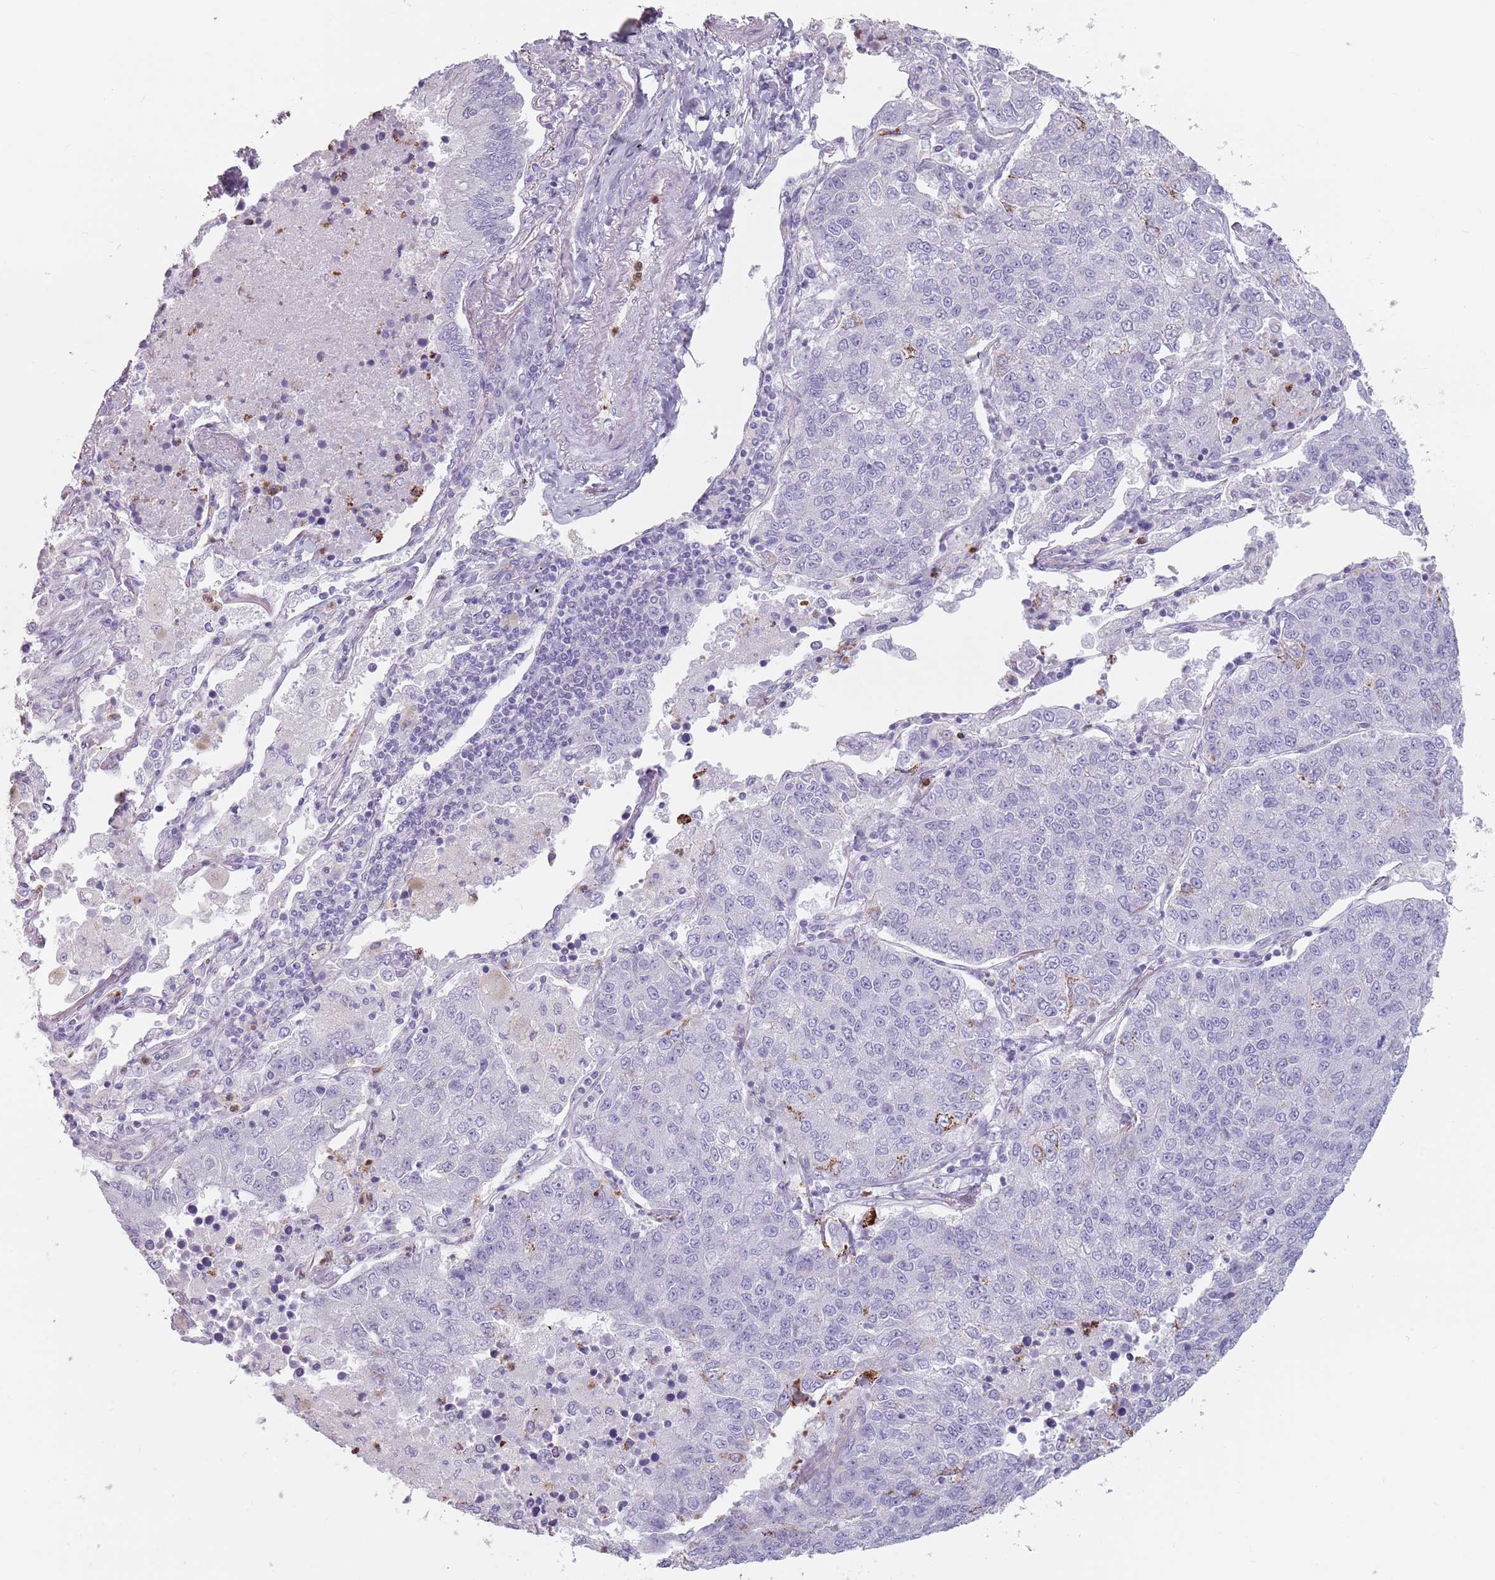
{"staining": {"intensity": "negative", "quantity": "none", "location": "none"}, "tissue": "lung cancer", "cell_type": "Tumor cells", "image_type": "cancer", "snomed": [{"axis": "morphology", "description": "Squamous cell carcinoma, NOS"}, {"axis": "topography", "description": "Lung"}], "caption": "High power microscopy histopathology image of an immunohistochemistry (IHC) micrograph of squamous cell carcinoma (lung), revealing no significant positivity in tumor cells.", "gene": "ZNF584", "patient": {"sex": "female", "age": 70}}